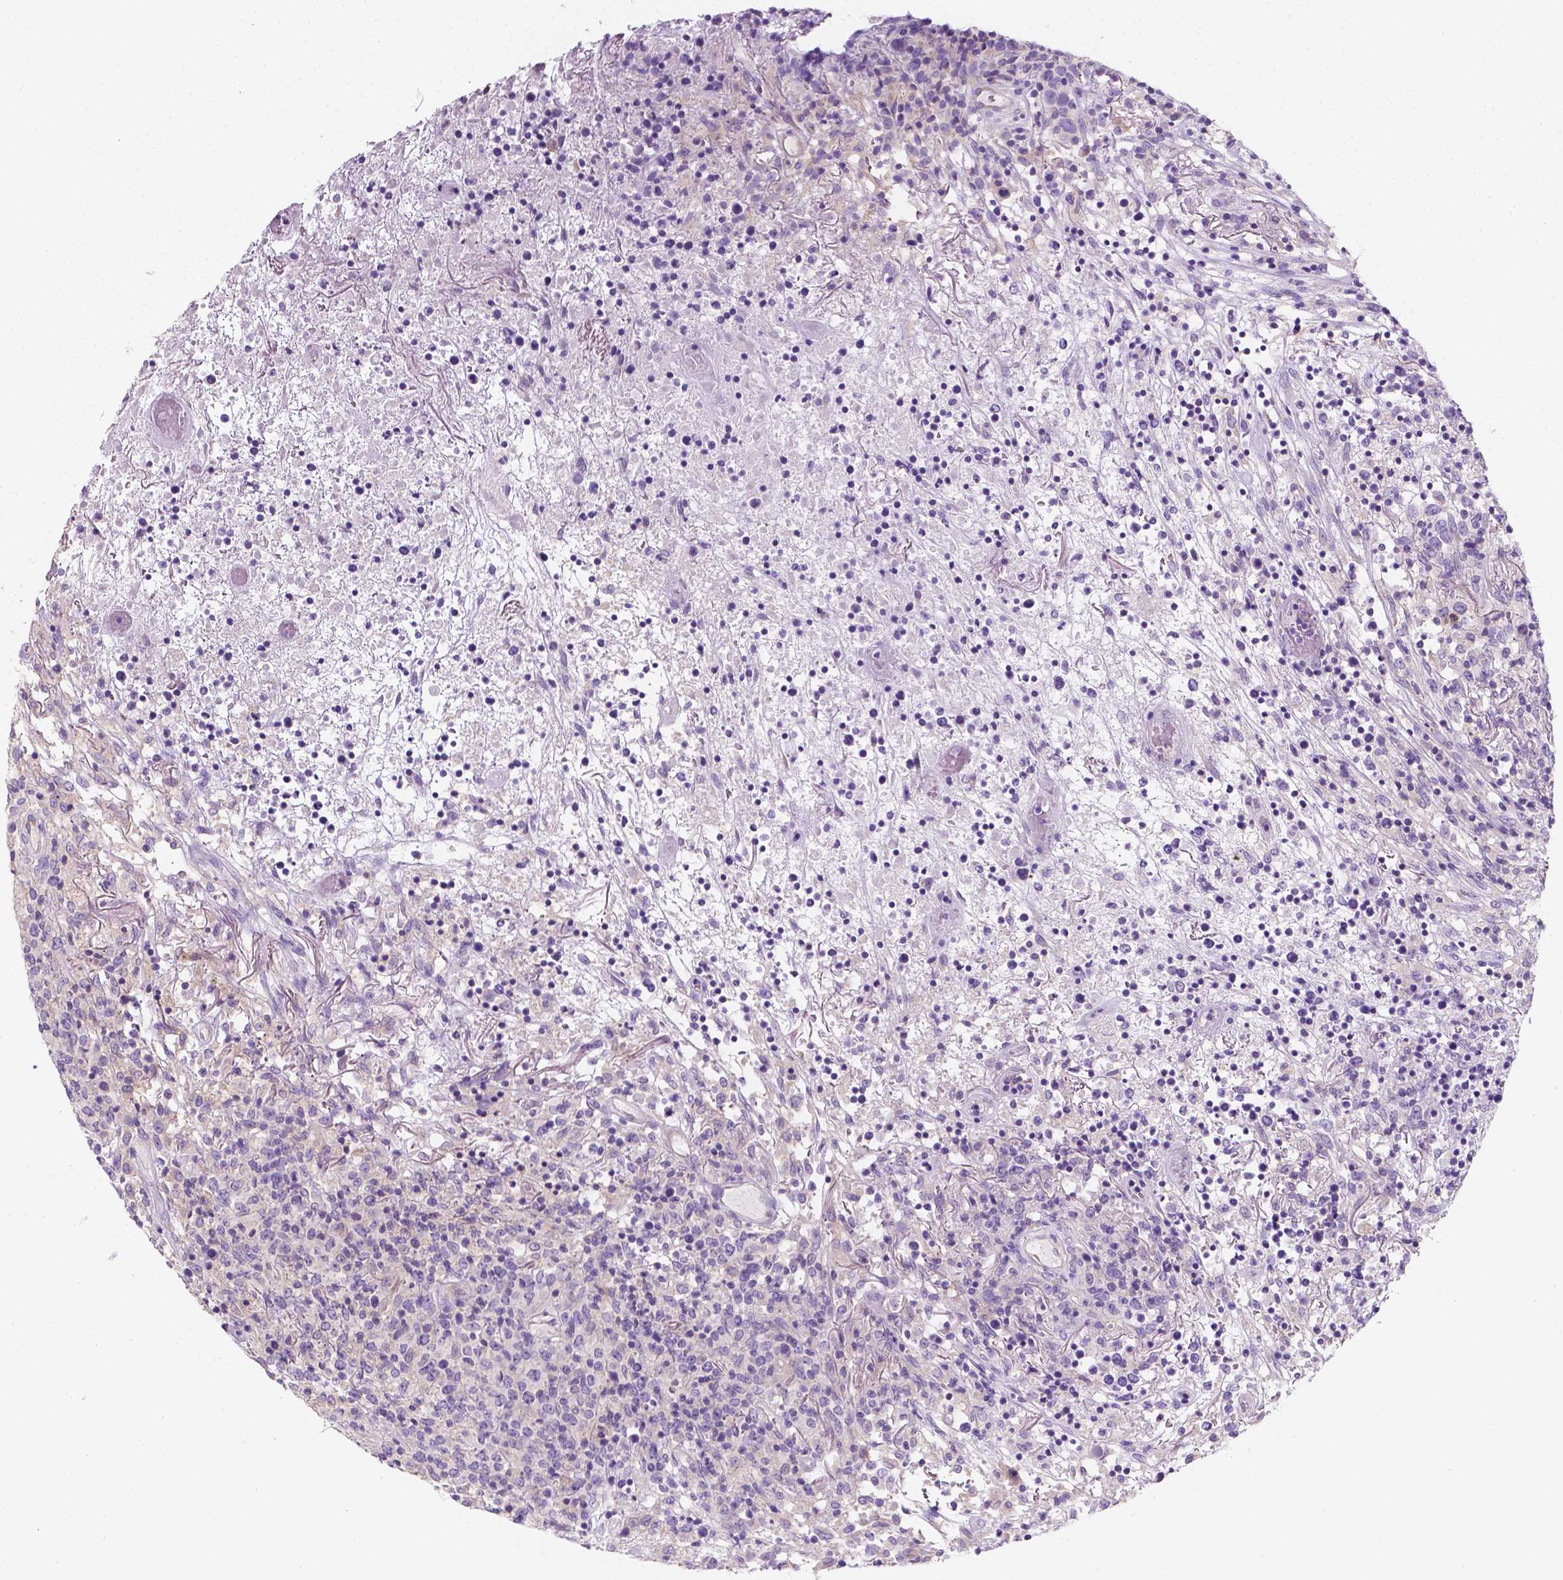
{"staining": {"intensity": "negative", "quantity": "none", "location": "none"}, "tissue": "lymphoma", "cell_type": "Tumor cells", "image_type": "cancer", "snomed": [{"axis": "morphology", "description": "Malignant lymphoma, non-Hodgkin's type, High grade"}, {"axis": "topography", "description": "Lung"}], "caption": "Immunohistochemistry (IHC) of human lymphoma exhibits no positivity in tumor cells.", "gene": "SIRT2", "patient": {"sex": "male", "age": 79}}